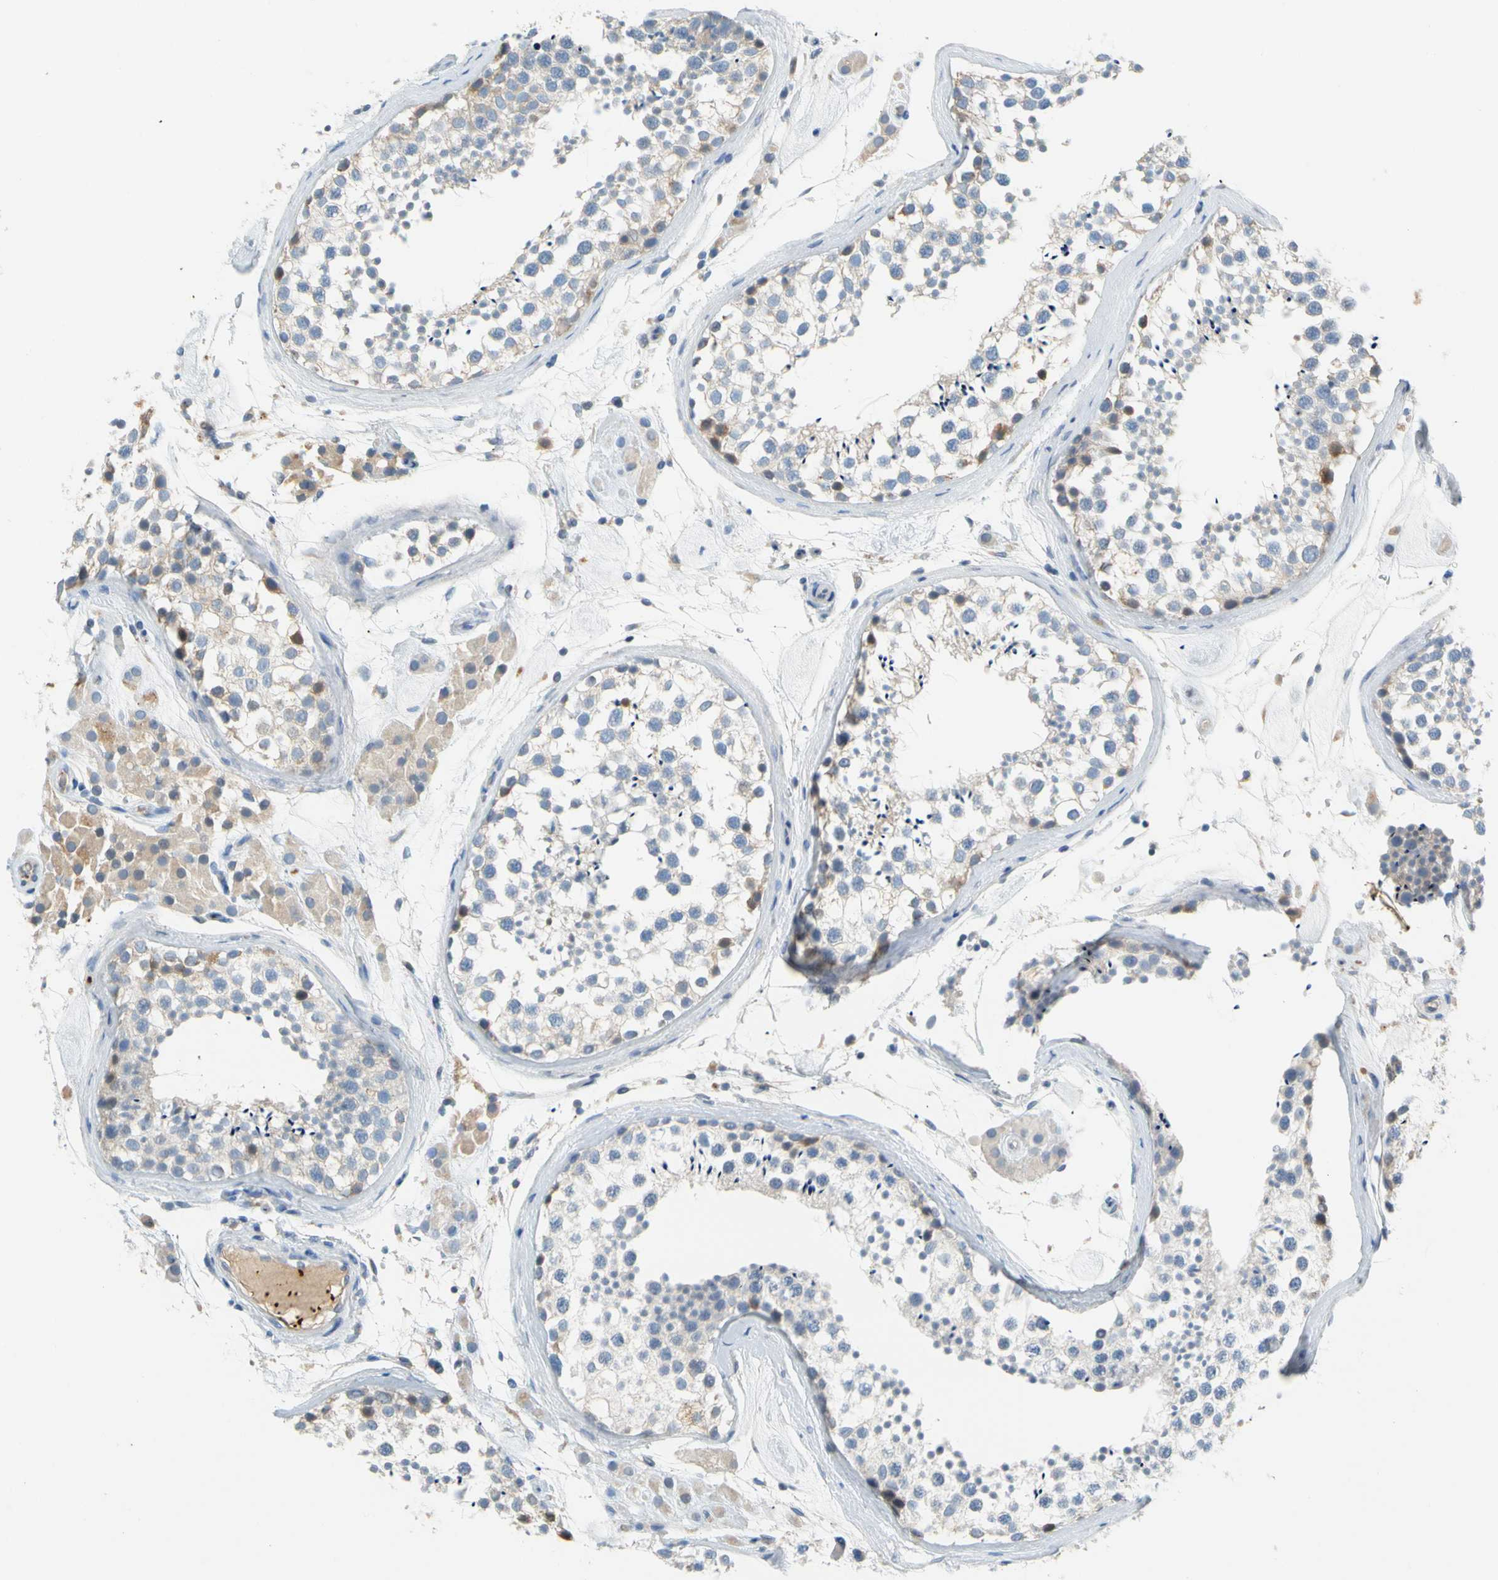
{"staining": {"intensity": "weak", "quantity": "<25%", "location": "cytoplasmic/membranous"}, "tissue": "testis", "cell_type": "Cells in seminiferous ducts", "image_type": "normal", "snomed": [{"axis": "morphology", "description": "Normal tissue, NOS"}, {"axis": "topography", "description": "Testis"}], "caption": "Protein analysis of benign testis demonstrates no significant staining in cells in seminiferous ducts. (Brightfield microscopy of DAB IHC at high magnification).", "gene": "ENSG00000288796", "patient": {"sex": "male", "age": 46}}